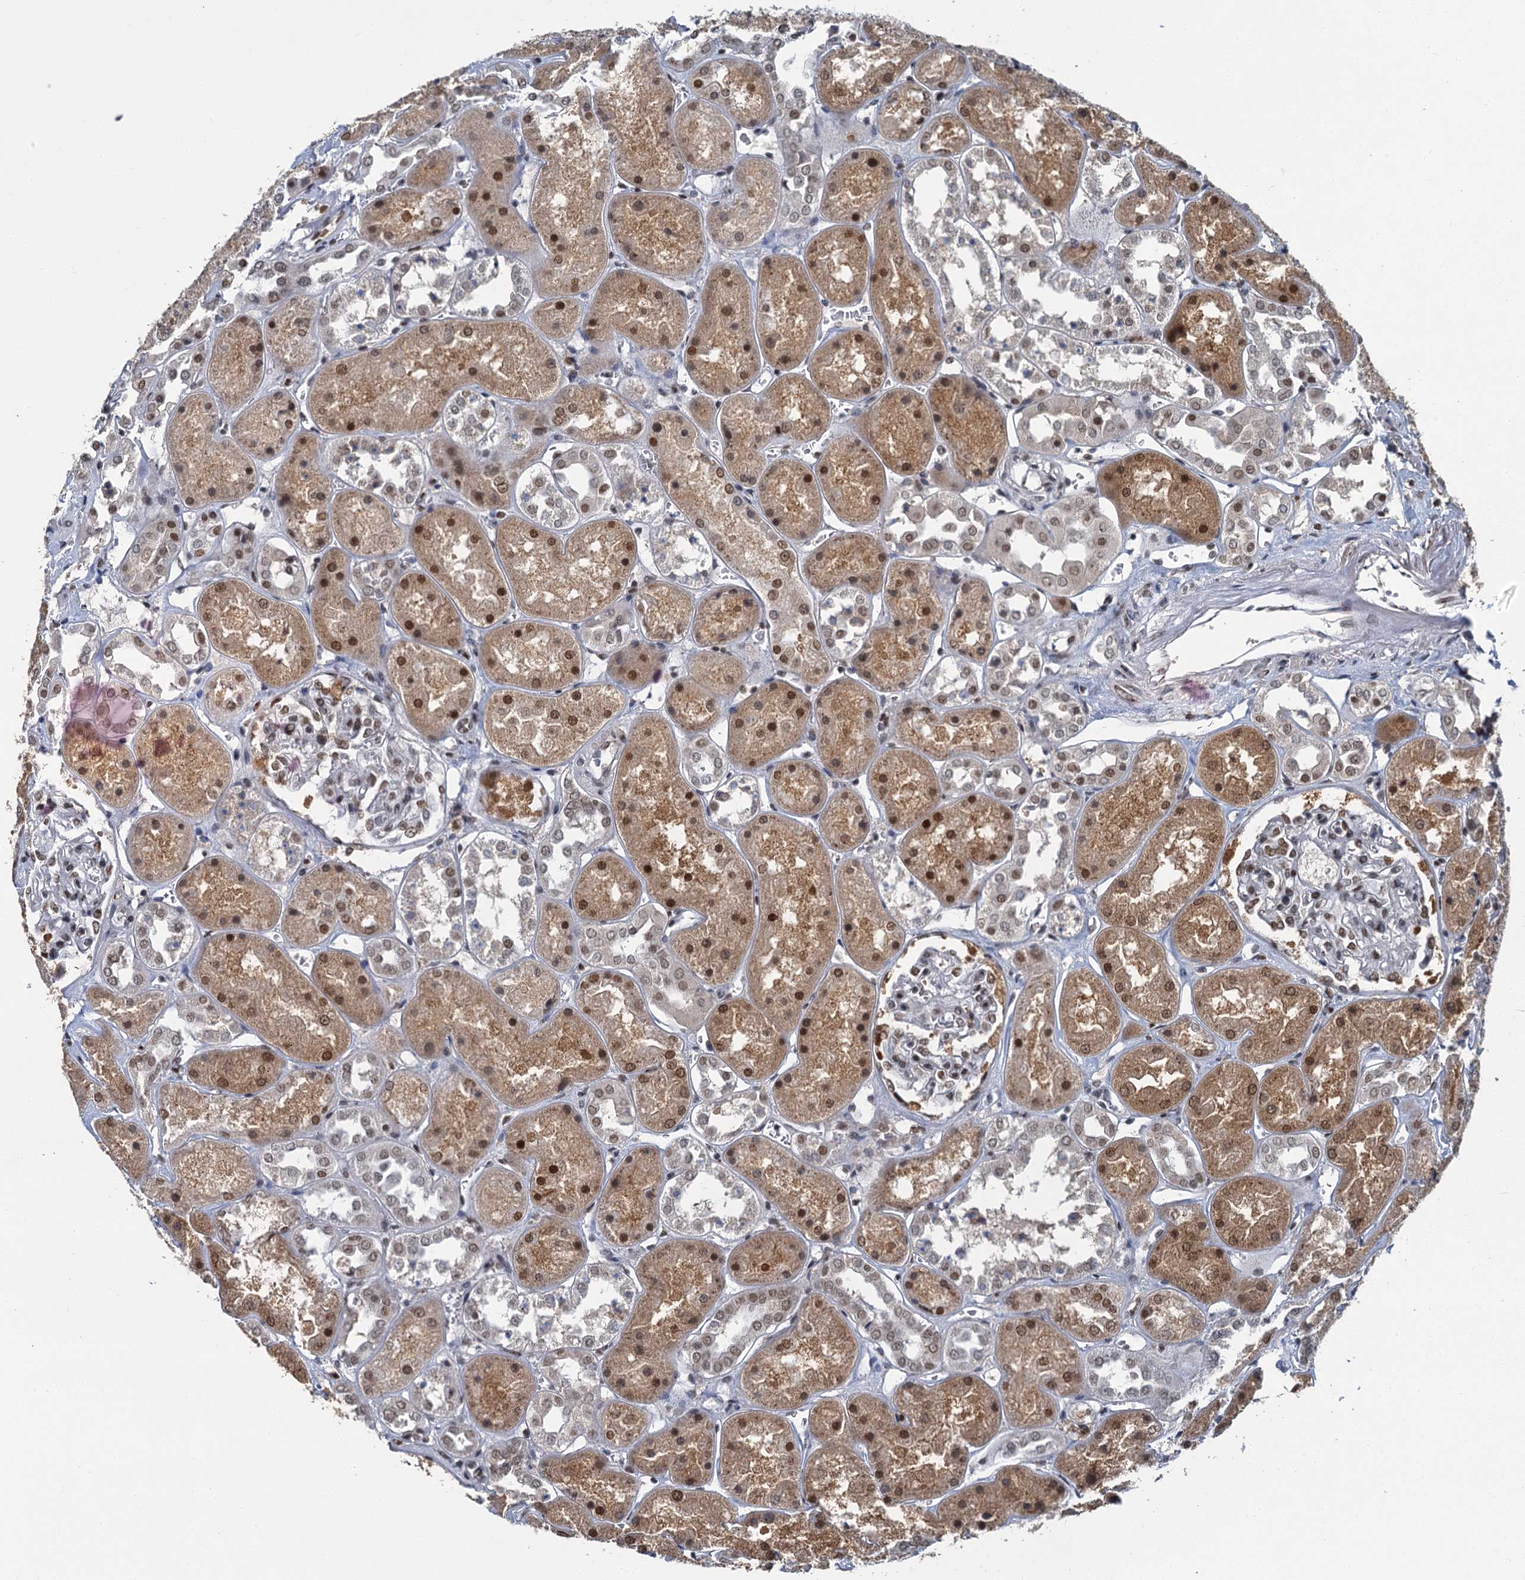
{"staining": {"intensity": "moderate", "quantity": "25%-75%", "location": "nuclear"}, "tissue": "kidney", "cell_type": "Cells in glomeruli", "image_type": "normal", "snomed": [{"axis": "morphology", "description": "Normal tissue, NOS"}, {"axis": "topography", "description": "Kidney"}], "caption": "Immunohistochemical staining of unremarkable human kidney demonstrates moderate nuclear protein expression in about 25%-75% of cells in glomeruli. The protein of interest is stained brown, and the nuclei are stained in blue (DAB (3,3'-diaminobenzidine) IHC with brightfield microscopy, high magnification).", "gene": "PPHLN1", "patient": {"sex": "male", "age": 70}}